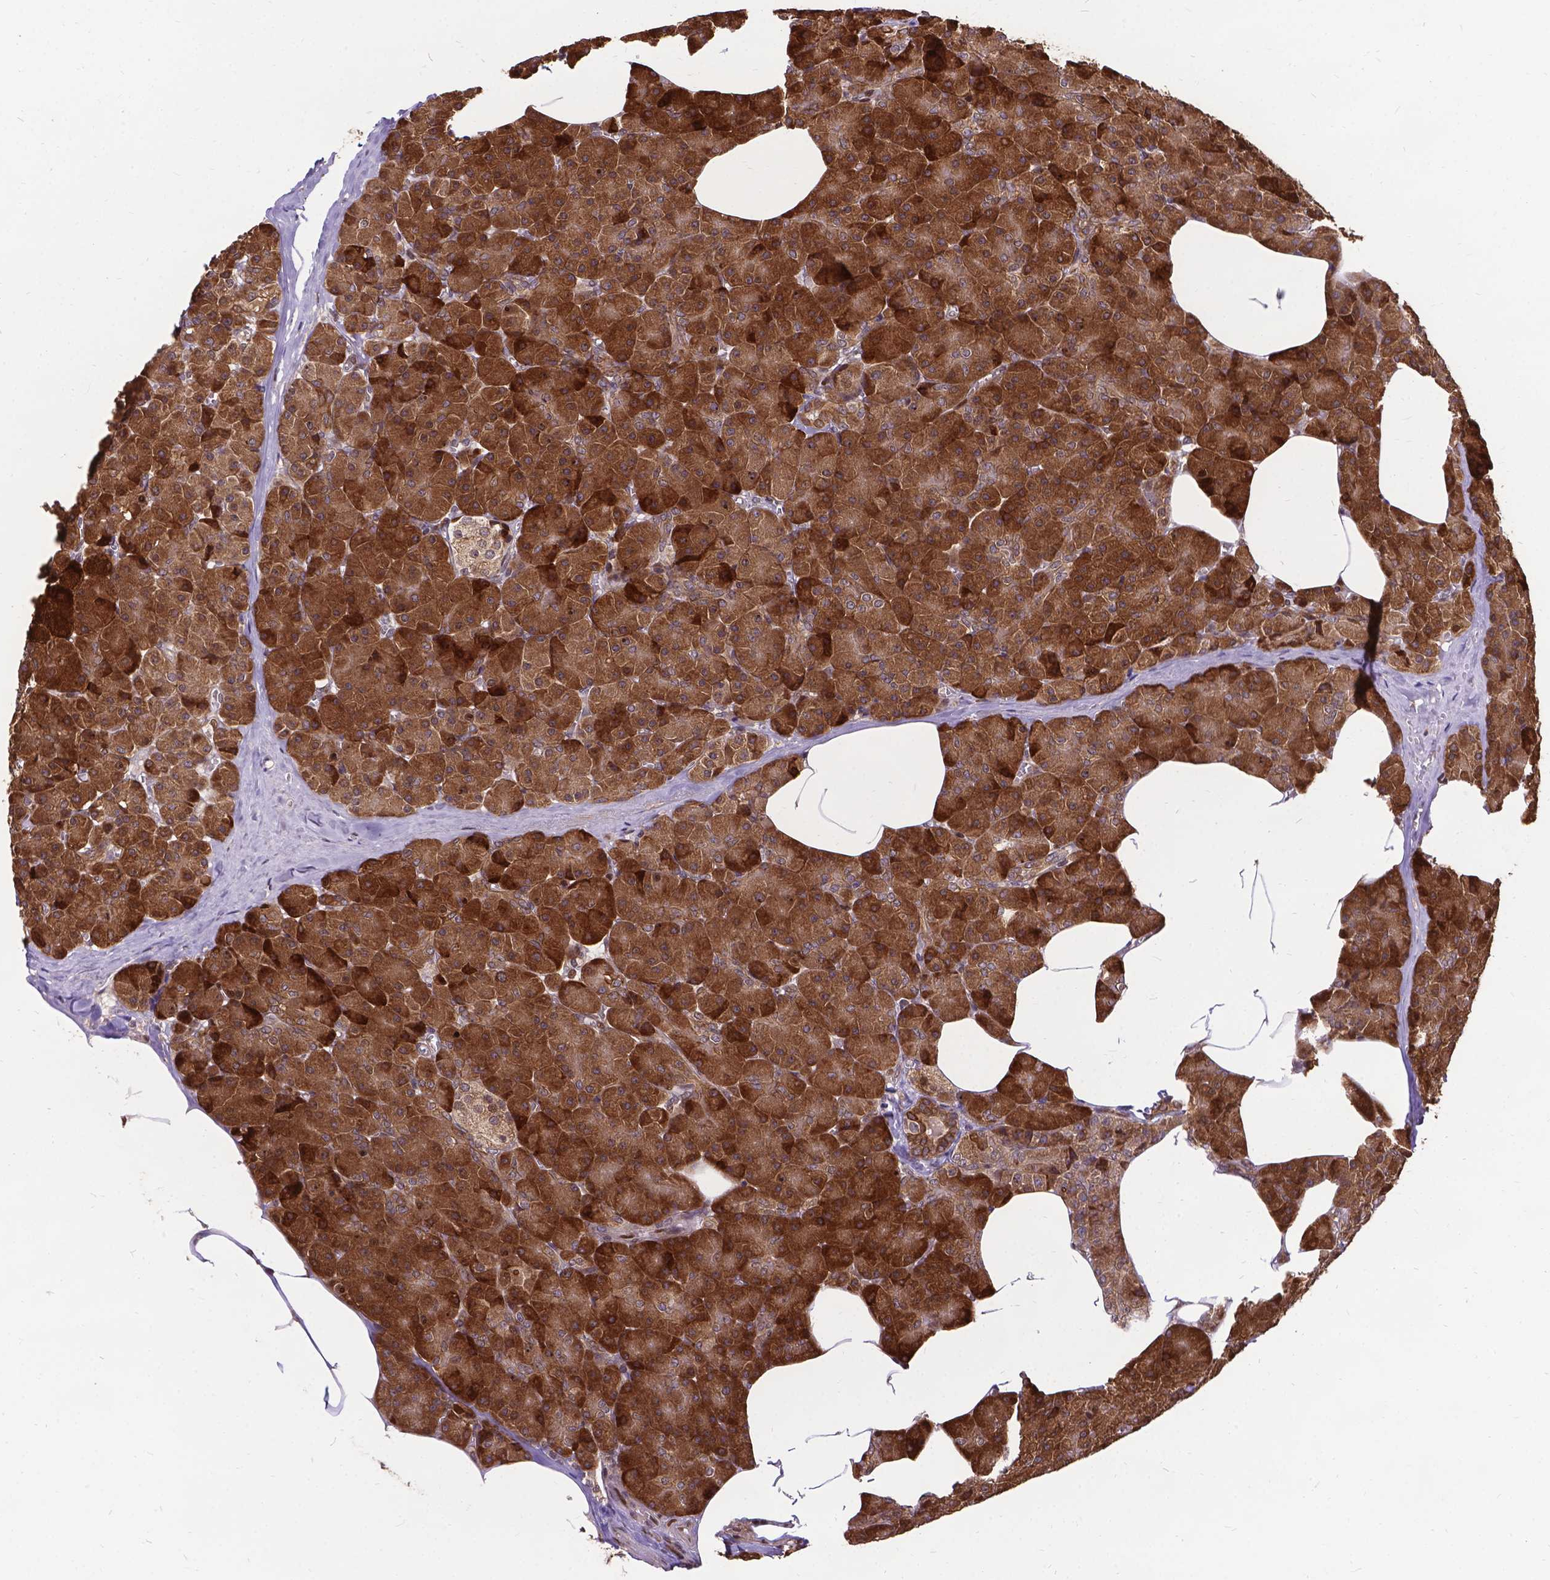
{"staining": {"intensity": "negative", "quantity": "none", "location": "none"}, "tissue": "pancreas", "cell_type": "Exocrine glandular cells", "image_type": "normal", "snomed": [{"axis": "morphology", "description": "Normal tissue, NOS"}, {"axis": "topography", "description": "Pancreas"}], "caption": "This is a histopathology image of immunohistochemistry staining of unremarkable pancreas, which shows no expression in exocrine glandular cells. The staining is performed using DAB brown chromogen with nuclei counter-stained in using hematoxylin.", "gene": "DENND6A", "patient": {"sex": "female", "age": 45}}